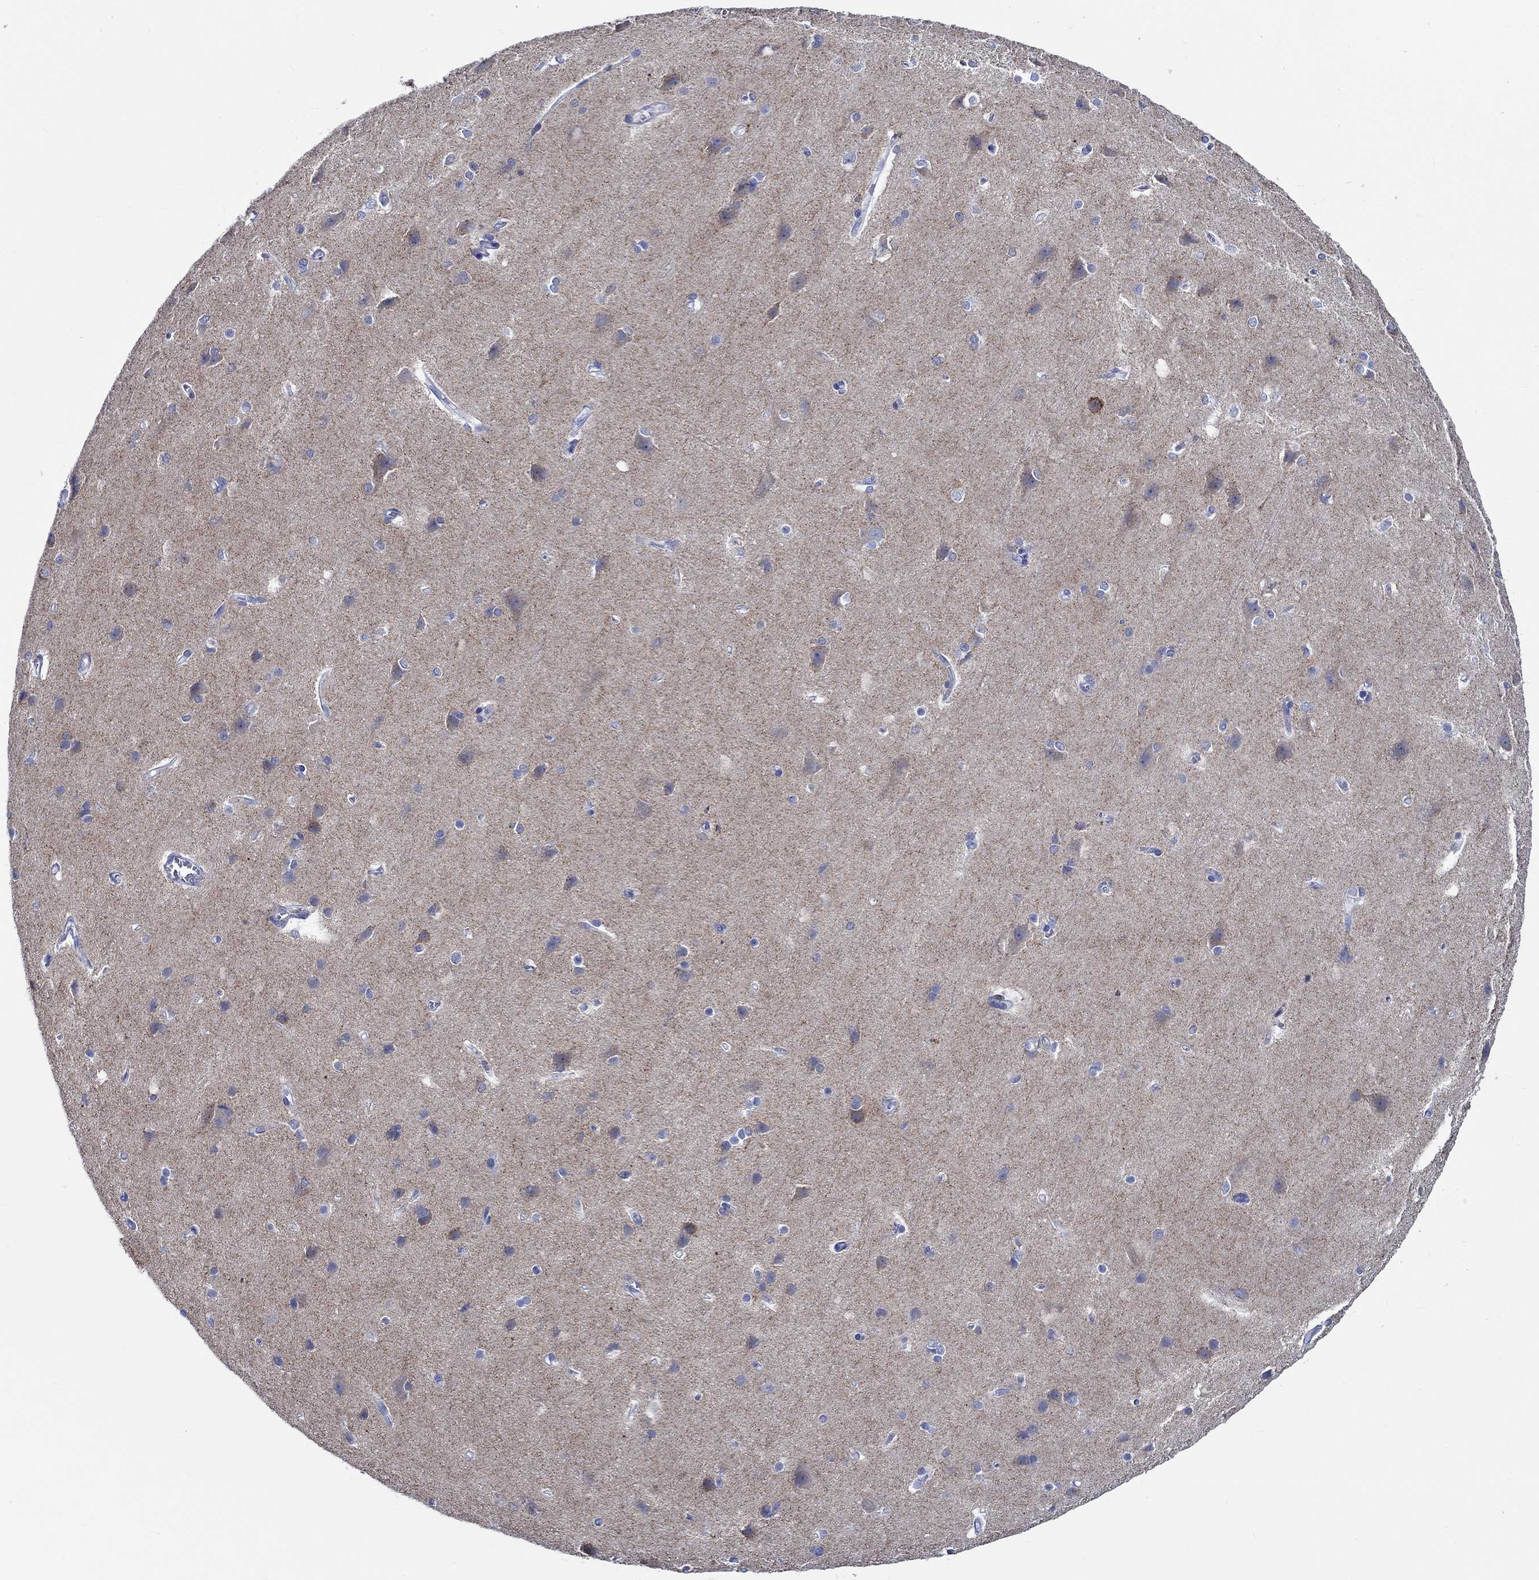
{"staining": {"intensity": "negative", "quantity": "none", "location": "none"}, "tissue": "cerebral cortex", "cell_type": "Endothelial cells", "image_type": "normal", "snomed": [{"axis": "morphology", "description": "Normal tissue, NOS"}, {"axis": "topography", "description": "Cerebral cortex"}], "caption": "Micrograph shows no significant protein expression in endothelial cells of benign cerebral cortex.", "gene": "PTPRN2", "patient": {"sex": "male", "age": 37}}